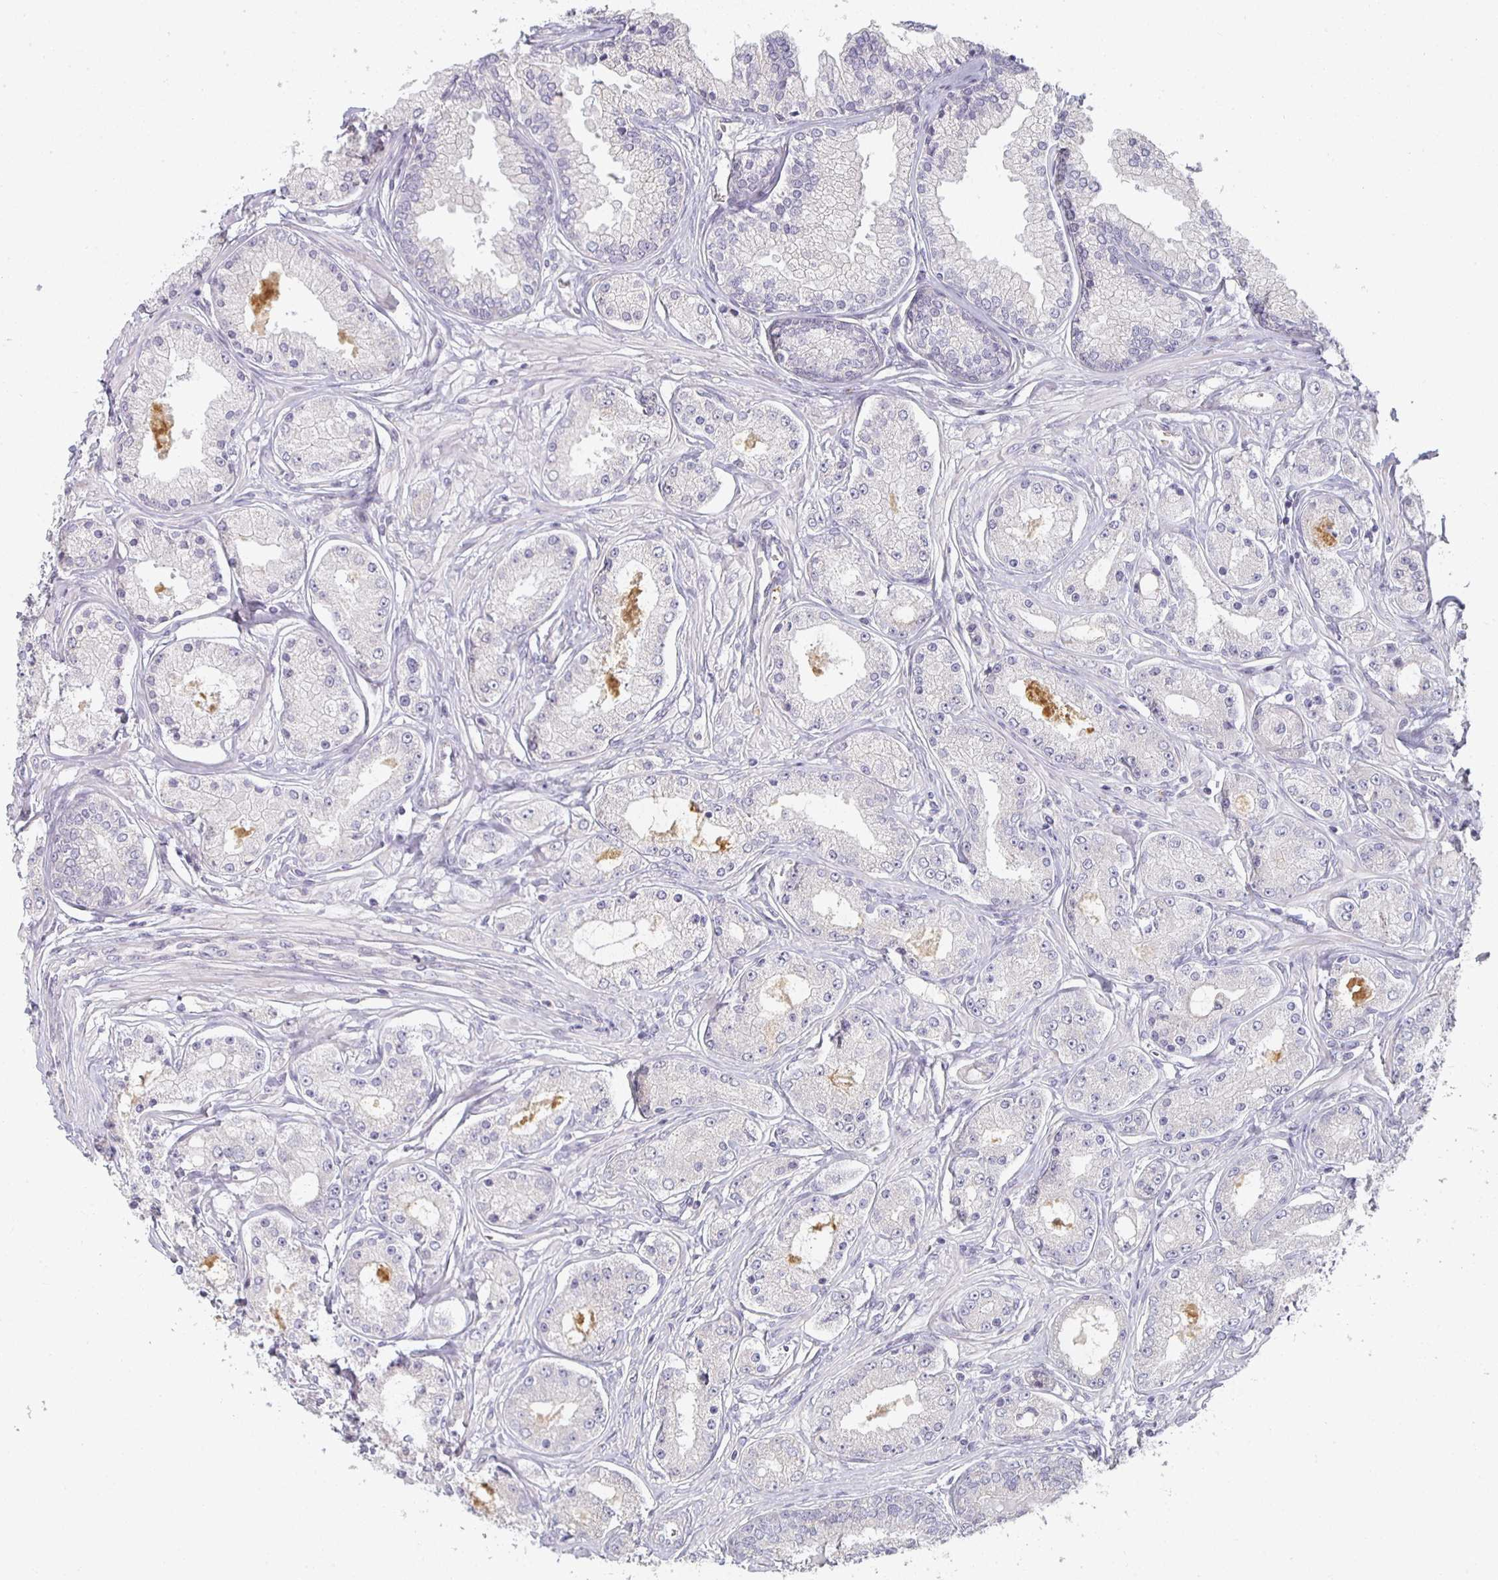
{"staining": {"intensity": "negative", "quantity": "none", "location": "none"}, "tissue": "prostate cancer", "cell_type": "Tumor cells", "image_type": "cancer", "snomed": [{"axis": "morphology", "description": "Adenocarcinoma, High grade"}, {"axis": "topography", "description": "Prostate"}], "caption": "Prostate cancer was stained to show a protein in brown. There is no significant staining in tumor cells.", "gene": "CTHRC1", "patient": {"sex": "male", "age": 66}}